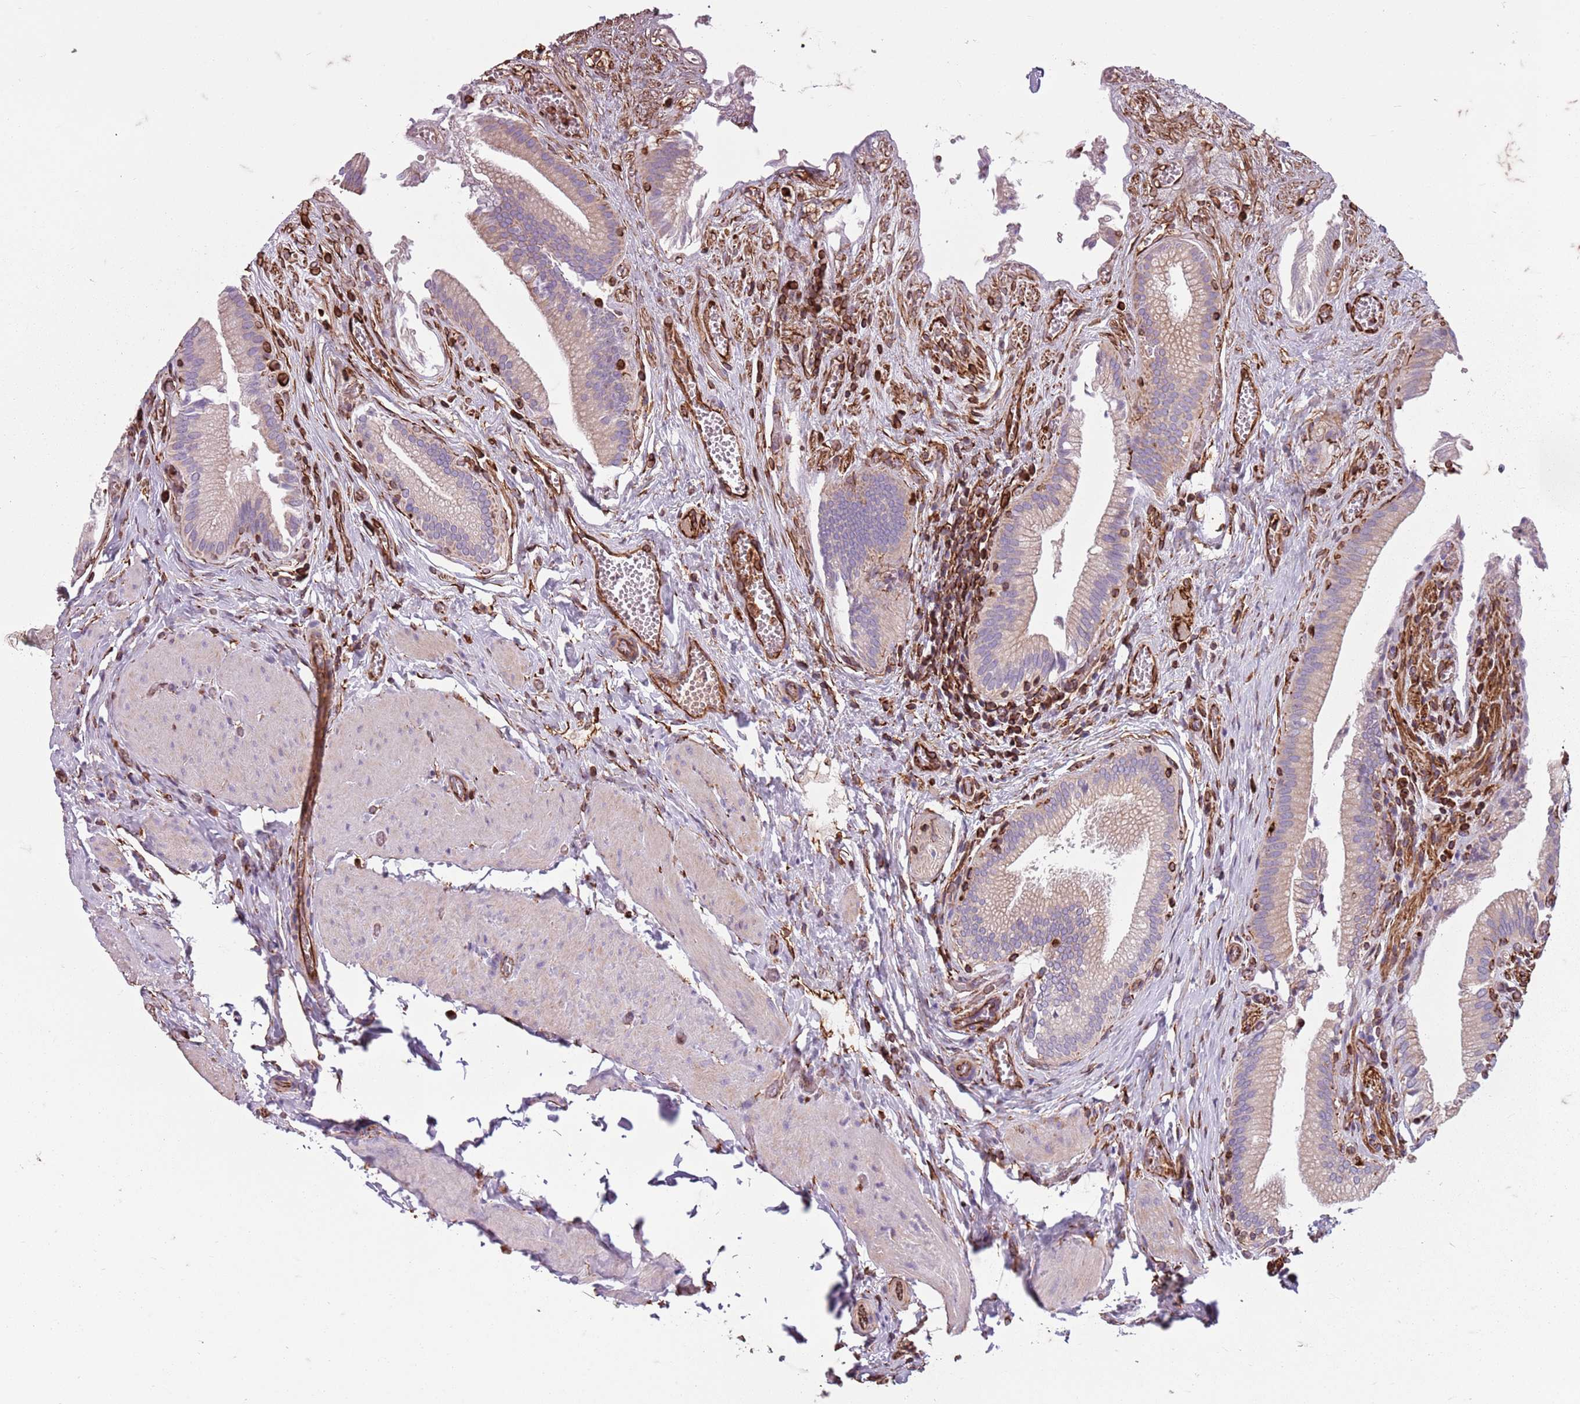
{"staining": {"intensity": "weak", "quantity": "<25%", "location": "cytoplasmic/membranous"}, "tissue": "gallbladder", "cell_type": "Glandular cells", "image_type": "normal", "snomed": [{"axis": "morphology", "description": "Normal tissue, NOS"}, {"axis": "topography", "description": "Gallbladder"}, {"axis": "topography", "description": "Peripheral nerve tissue"}], "caption": "The histopathology image reveals no staining of glandular cells in normal gallbladder.", "gene": "TAS2R38", "patient": {"sex": "male", "age": 17}}